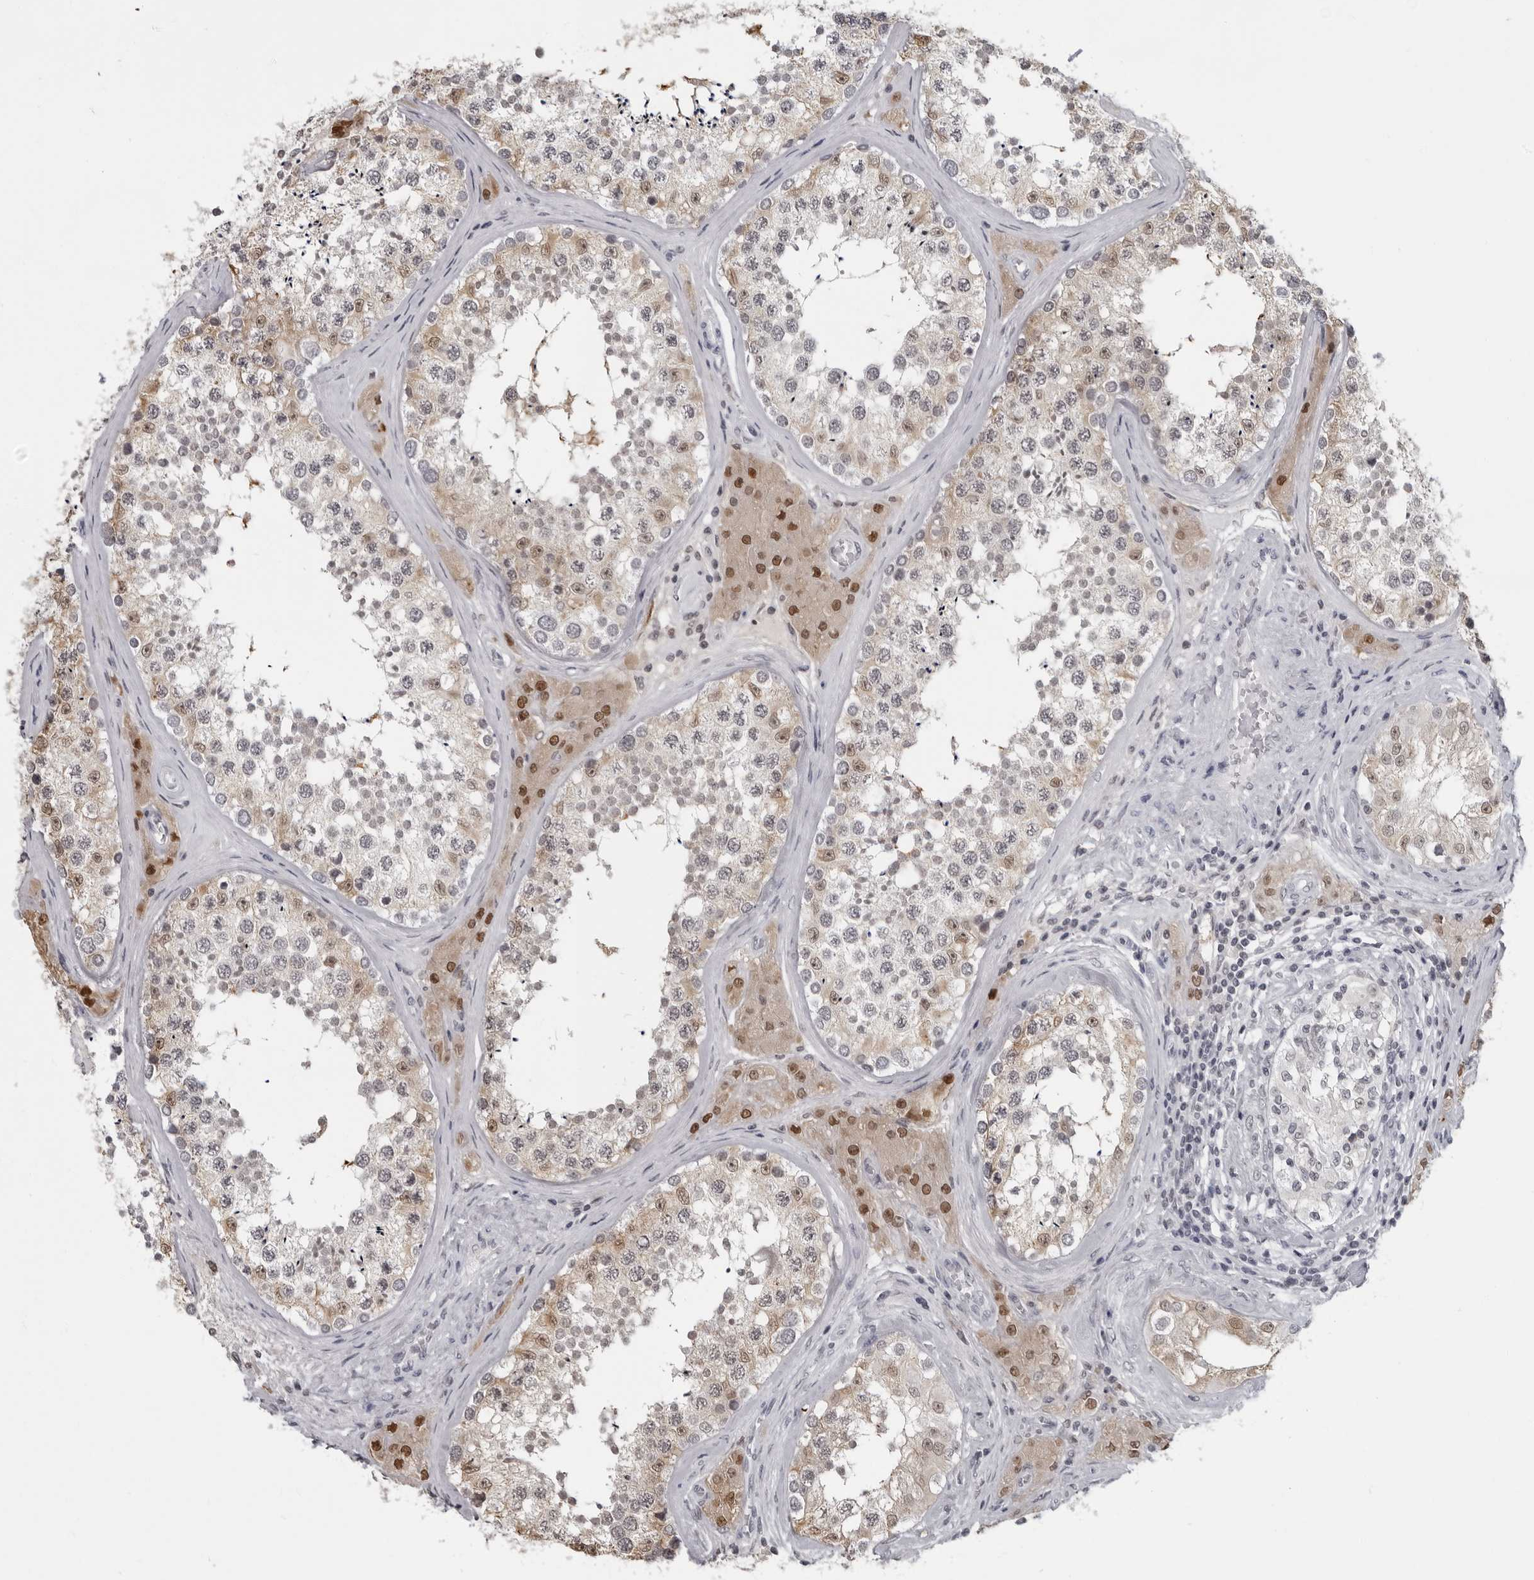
{"staining": {"intensity": "weak", "quantity": "25%-75%", "location": "cytoplasmic/membranous,nuclear"}, "tissue": "testis", "cell_type": "Cells in seminiferous ducts", "image_type": "normal", "snomed": [{"axis": "morphology", "description": "Normal tissue, NOS"}, {"axis": "topography", "description": "Testis"}], "caption": "High-power microscopy captured an immunohistochemistry image of unremarkable testis, revealing weak cytoplasmic/membranous,nuclear expression in about 25%-75% of cells in seminiferous ducts. The protein of interest is stained brown, and the nuclei are stained in blue (DAB (3,3'-diaminobenzidine) IHC with brightfield microscopy, high magnification).", "gene": "LZIC", "patient": {"sex": "male", "age": 46}}